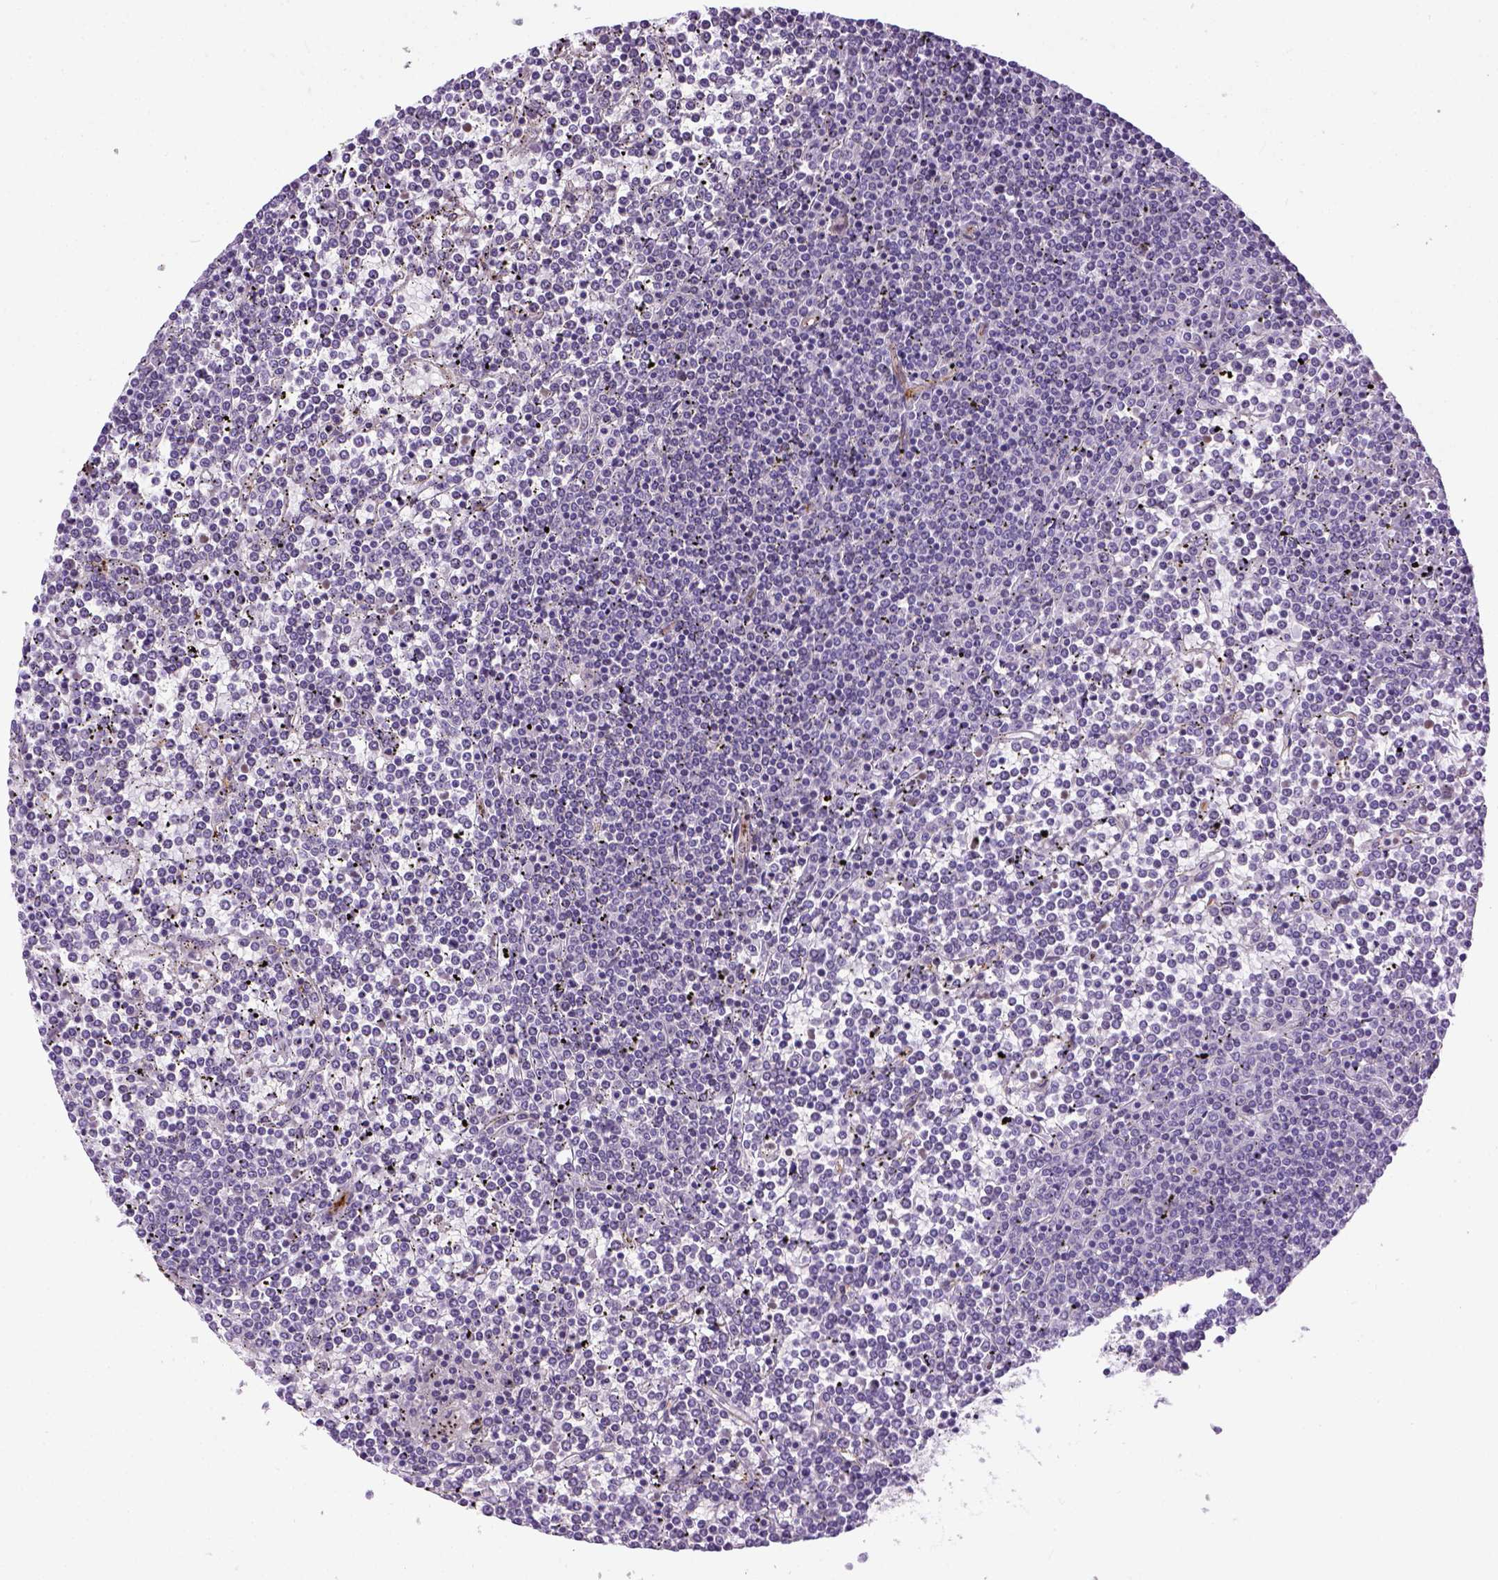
{"staining": {"intensity": "negative", "quantity": "none", "location": "none"}, "tissue": "lymphoma", "cell_type": "Tumor cells", "image_type": "cancer", "snomed": [{"axis": "morphology", "description": "Malignant lymphoma, non-Hodgkin's type, Low grade"}, {"axis": "topography", "description": "Spleen"}], "caption": "Lymphoma was stained to show a protein in brown. There is no significant expression in tumor cells. (DAB IHC with hematoxylin counter stain).", "gene": "KAZN", "patient": {"sex": "female", "age": 19}}